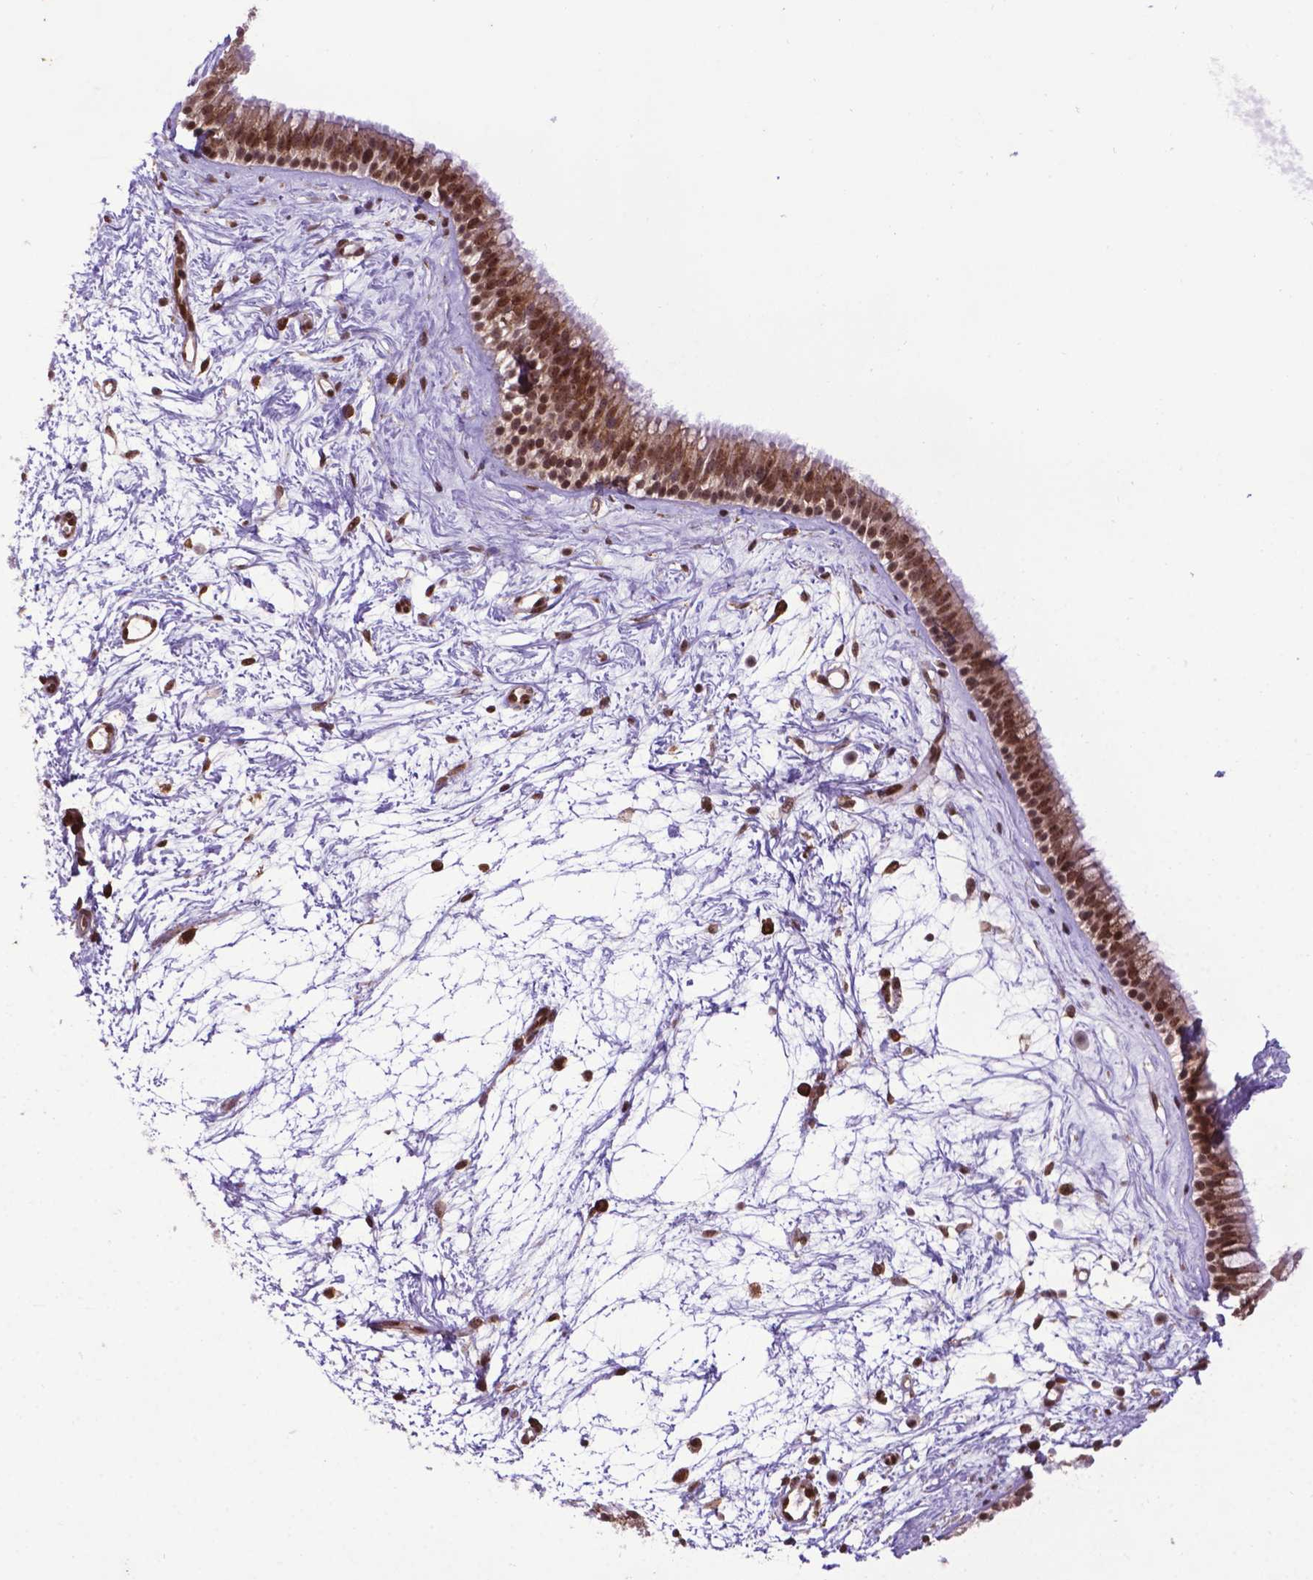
{"staining": {"intensity": "moderate", "quantity": ">75%", "location": "cytoplasmic/membranous,nuclear"}, "tissue": "nasopharynx", "cell_type": "Respiratory epithelial cells", "image_type": "normal", "snomed": [{"axis": "morphology", "description": "Normal tissue, NOS"}, {"axis": "topography", "description": "Nasopharynx"}], "caption": "An immunohistochemistry (IHC) photomicrograph of benign tissue is shown. Protein staining in brown shows moderate cytoplasmic/membranous,nuclear positivity in nasopharynx within respiratory epithelial cells. (IHC, brightfield microscopy, high magnification).", "gene": "ENSG00000269590", "patient": {"sex": "male", "age": 58}}